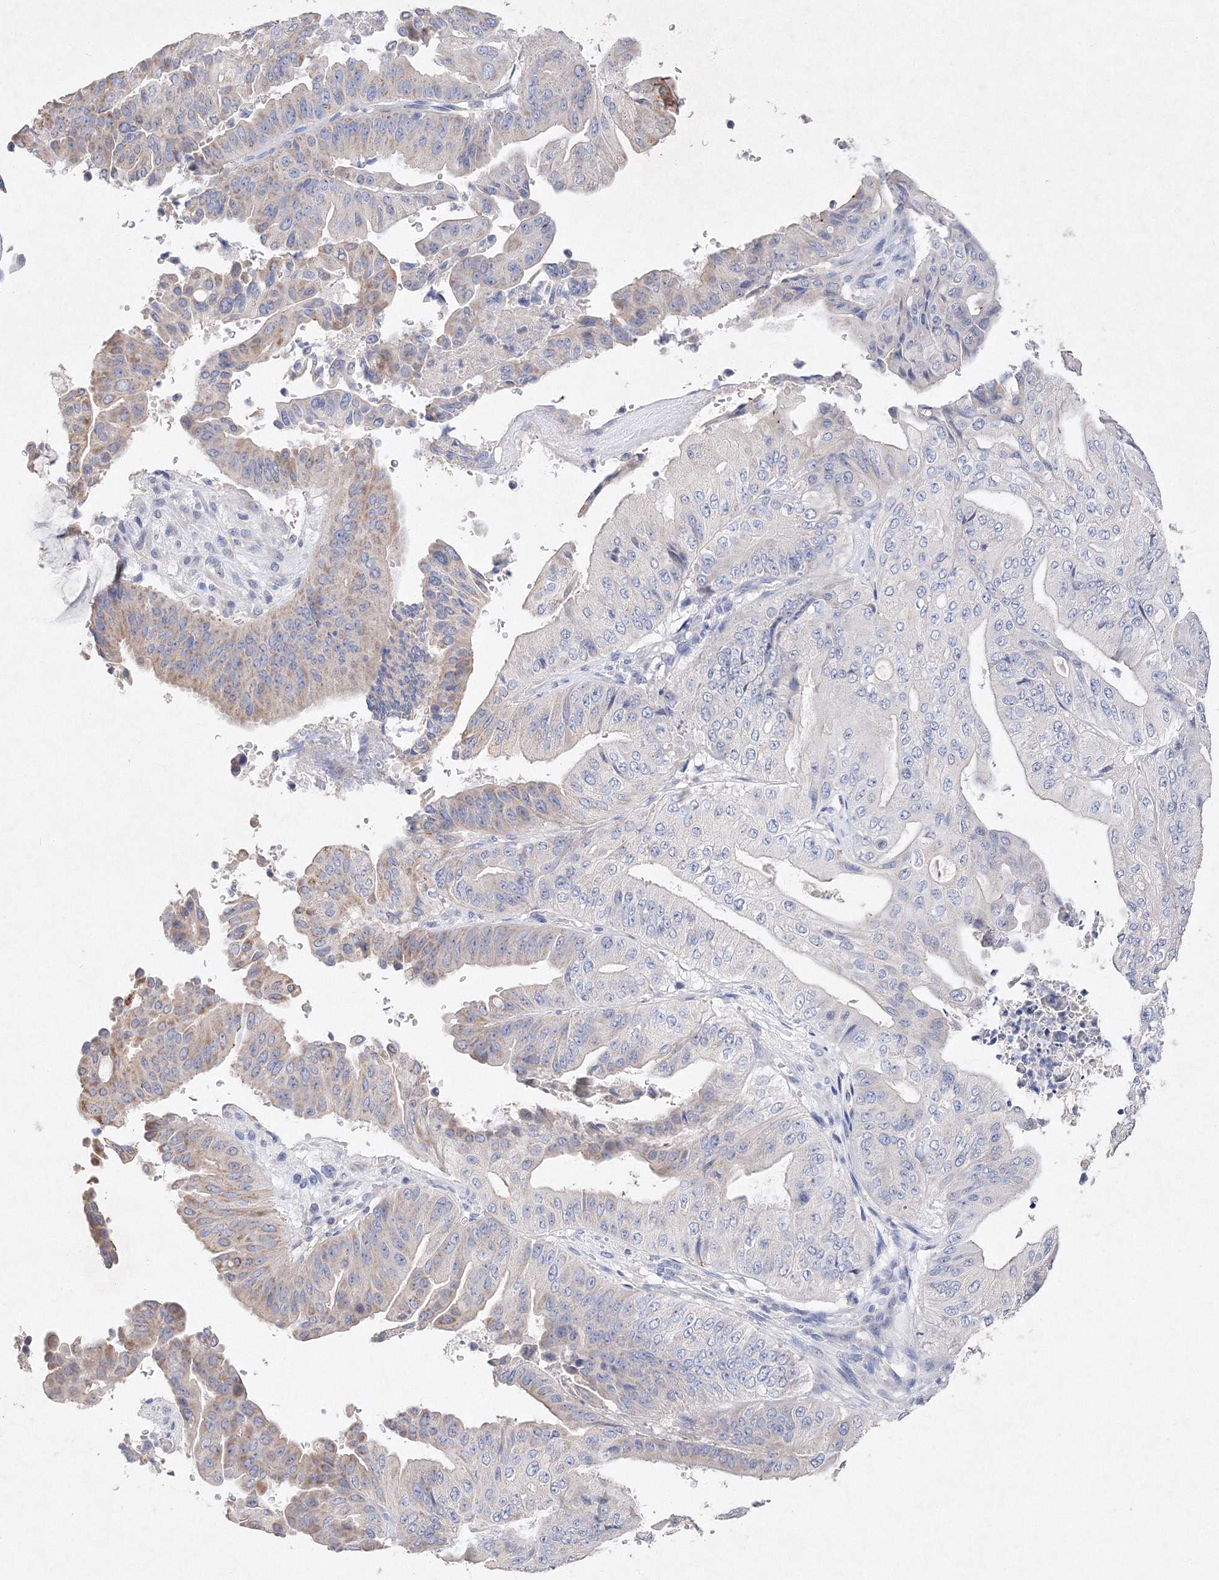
{"staining": {"intensity": "moderate", "quantity": "<25%", "location": "cytoplasmic/membranous"}, "tissue": "pancreatic cancer", "cell_type": "Tumor cells", "image_type": "cancer", "snomed": [{"axis": "morphology", "description": "Adenocarcinoma, NOS"}, {"axis": "topography", "description": "Pancreas"}], "caption": "Tumor cells exhibit moderate cytoplasmic/membranous positivity in approximately <25% of cells in pancreatic adenocarcinoma. The staining was performed using DAB to visualize the protein expression in brown, while the nuclei were stained in blue with hematoxylin (Magnification: 20x).", "gene": "GLS", "patient": {"sex": "female", "age": 77}}